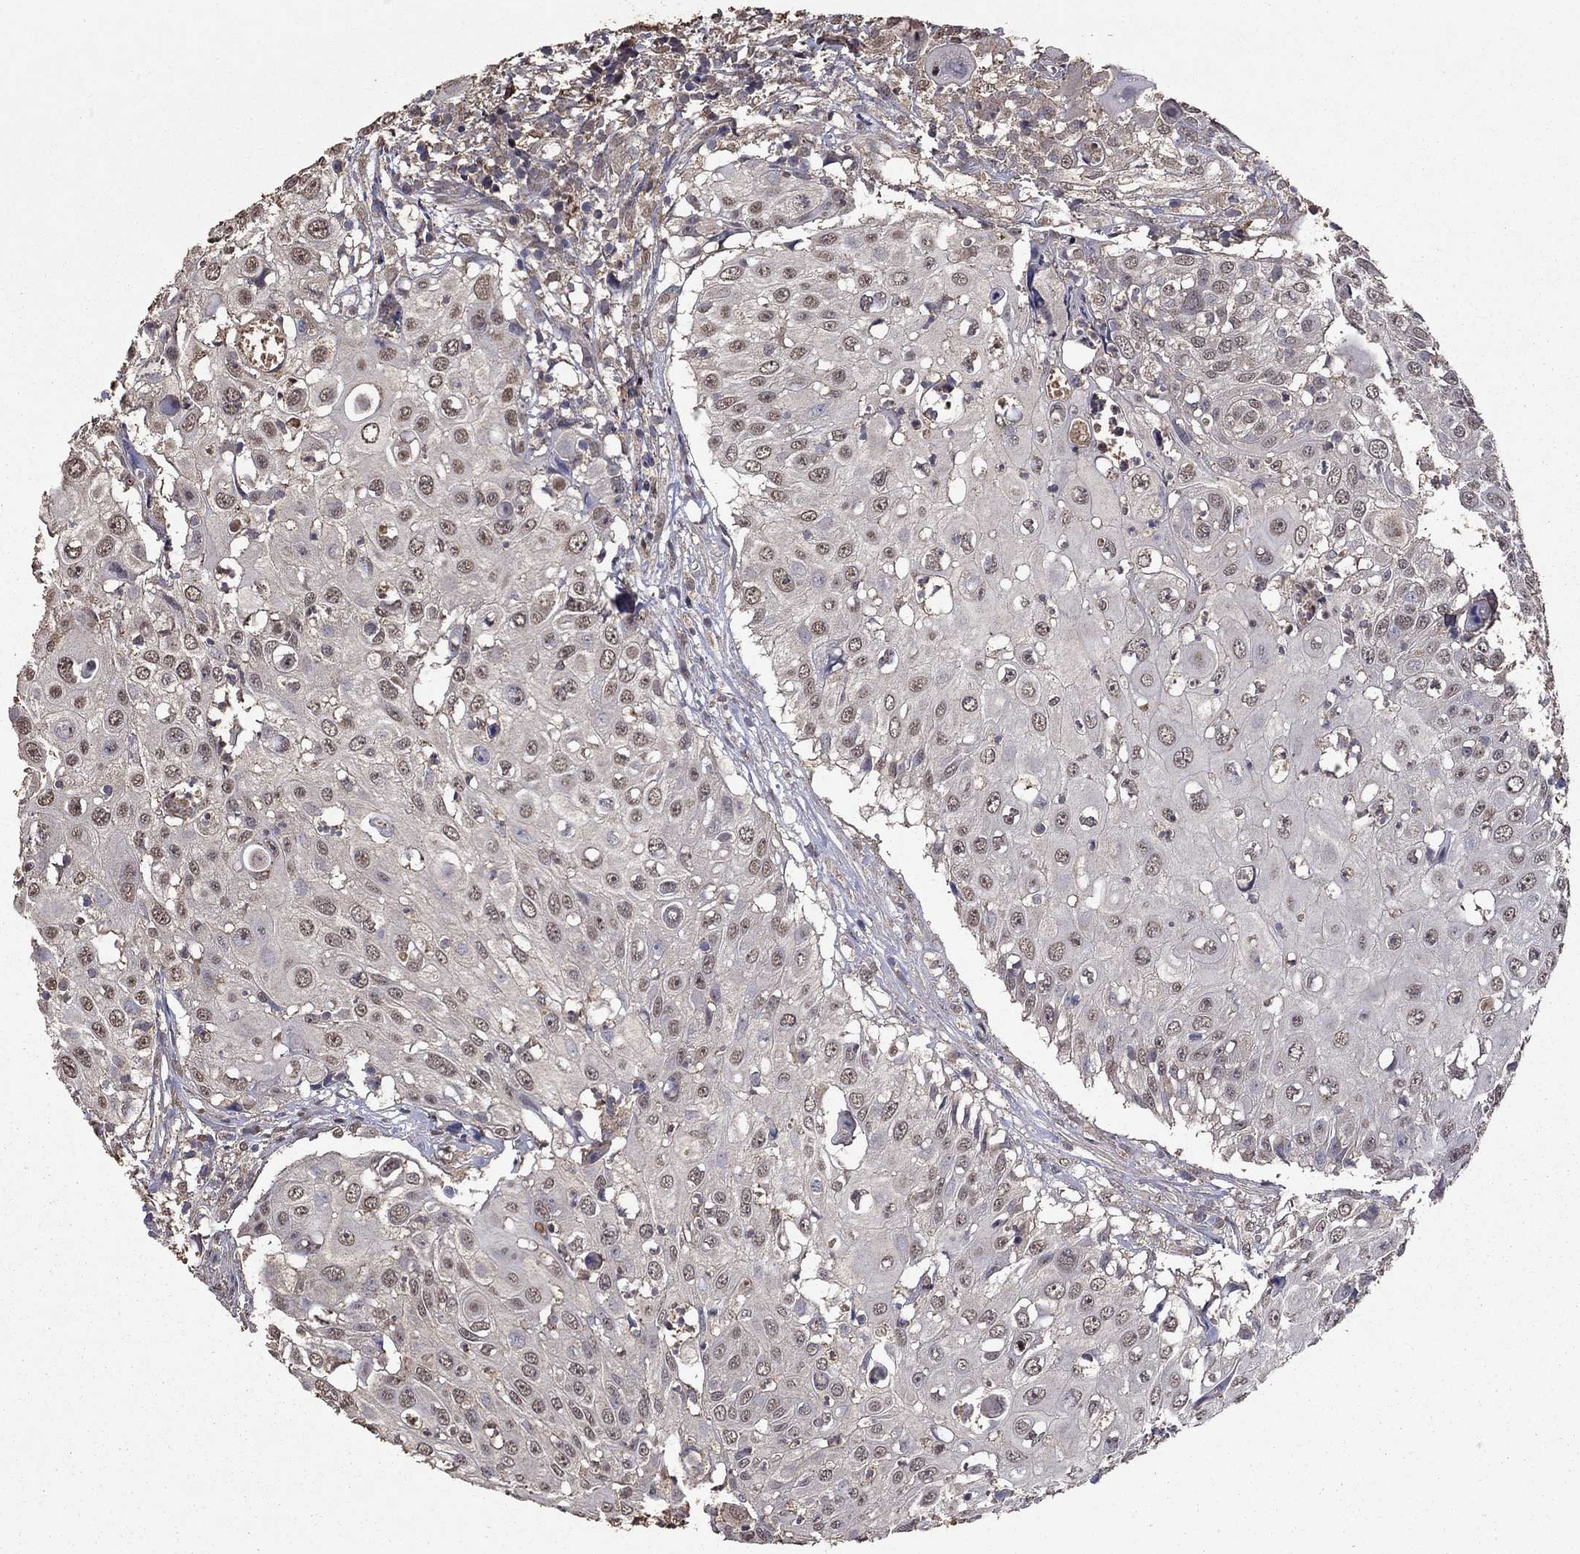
{"staining": {"intensity": "negative", "quantity": "none", "location": "none"}, "tissue": "urothelial cancer", "cell_type": "Tumor cells", "image_type": "cancer", "snomed": [{"axis": "morphology", "description": "Urothelial carcinoma, High grade"}, {"axis": "topography", "description": "Urinary bladder"}], "caption": "Tumor cells are negative for brown protein staining in urothelial cancer. (Immunohistochemistry, brightfield microscopy, high magnification).", "gene": "SERPINA5", "patient": {"sex": "female", "age": 79}}